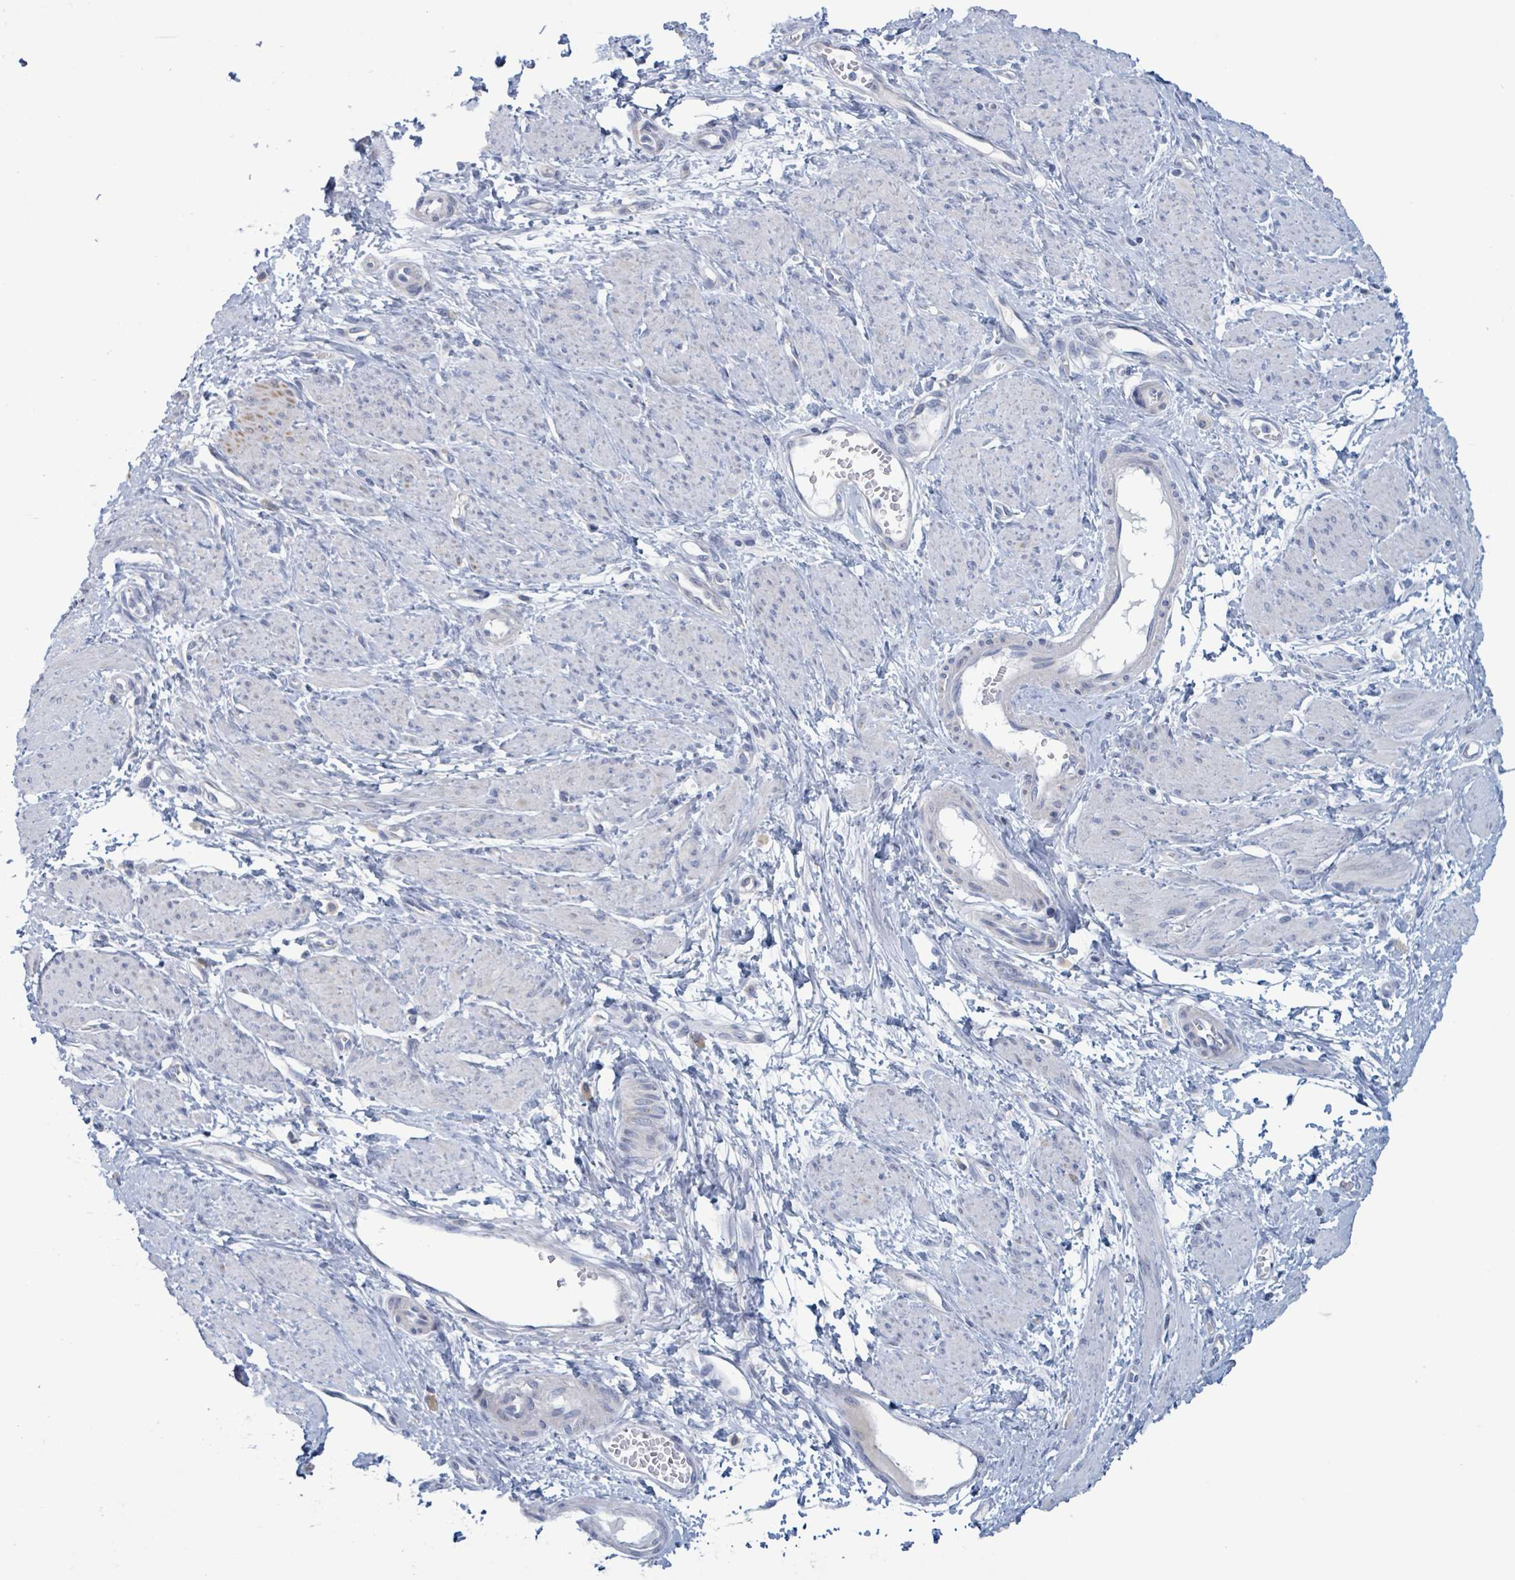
{"staining": {"intensity": "negative", "quantity": "none", "location": "none"}, "tissue": "smooth muscle", "cell_type": "Smooth muscle cells", "image_type": "normal", "snomed": [{"axis": "morphology", "description": "Normal tissue, NOS"}, {"axis": "topography", "description": "Smooth muscle"}, {"axis": "topography", "description": "Uterus"}], "caption": "IHC photomicrograph of unremarkable smooth muscle: human smooth muscle stained with DAB (3,3'-diaminobenzidine) demonstrates no significant protein expression in smooth muscle cells.", "gene": "AKR1C4", "patient": {"sex": "female", "age": 39}}